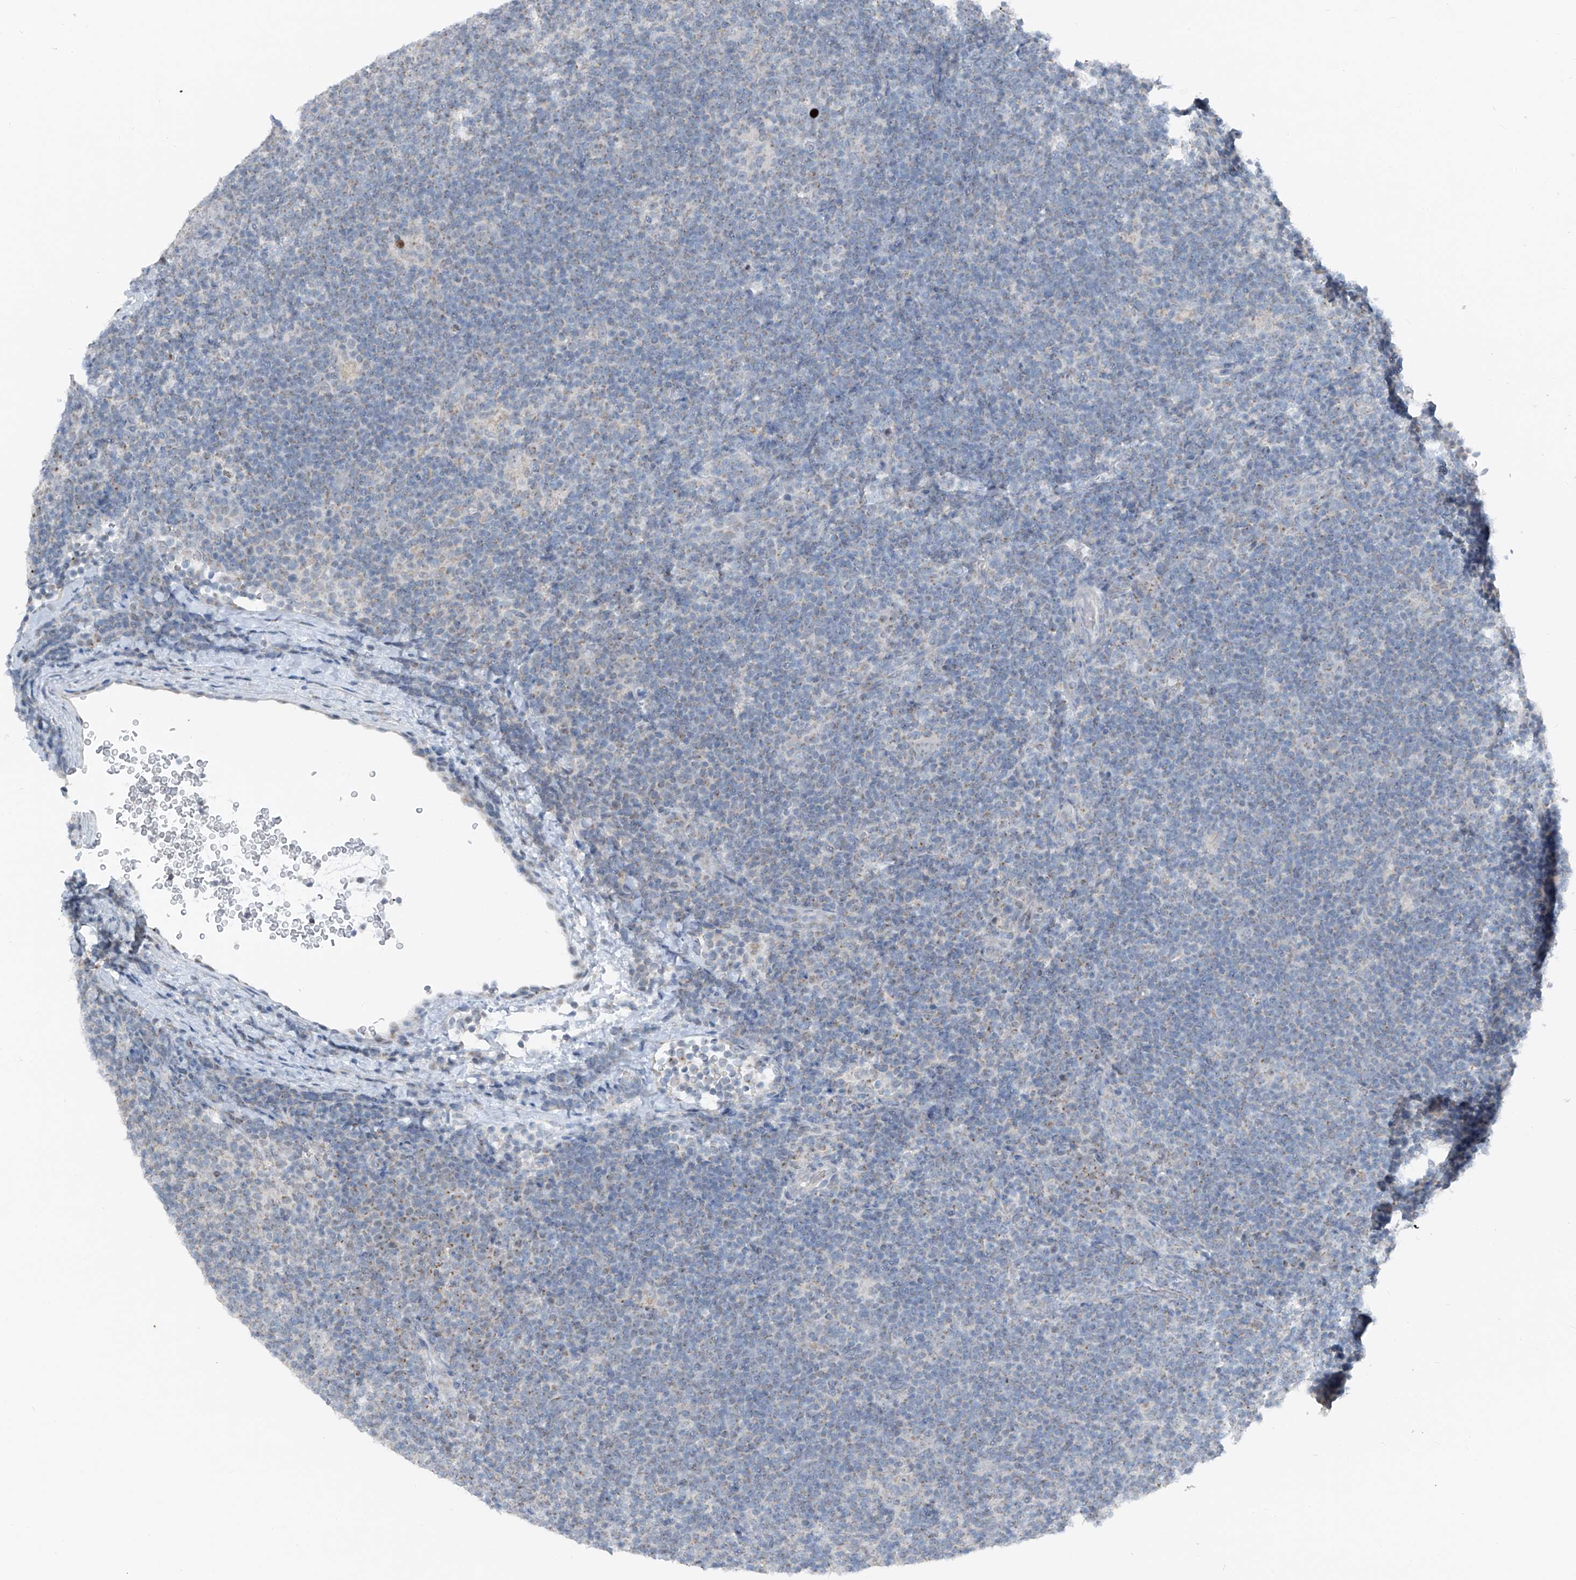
{"staining": {"intensity": "negative", "quantity": "none", "location": "none"}, "tissue": "lymphoma", "cell_type": "Tumor cells", "image_type": "cancer", "snomed": [{"axis": "morphology", "description": "Hodgkin's disease, NOS"}, {"axis": "topography", "description": "Lymph node"}], "caption": "A histopathology image of Hodgkin's disease stained for a protein shows no brown staining in tumor cells.", "gene": "DYRK1B", "patient": {"sex": "female", "age": 57}}